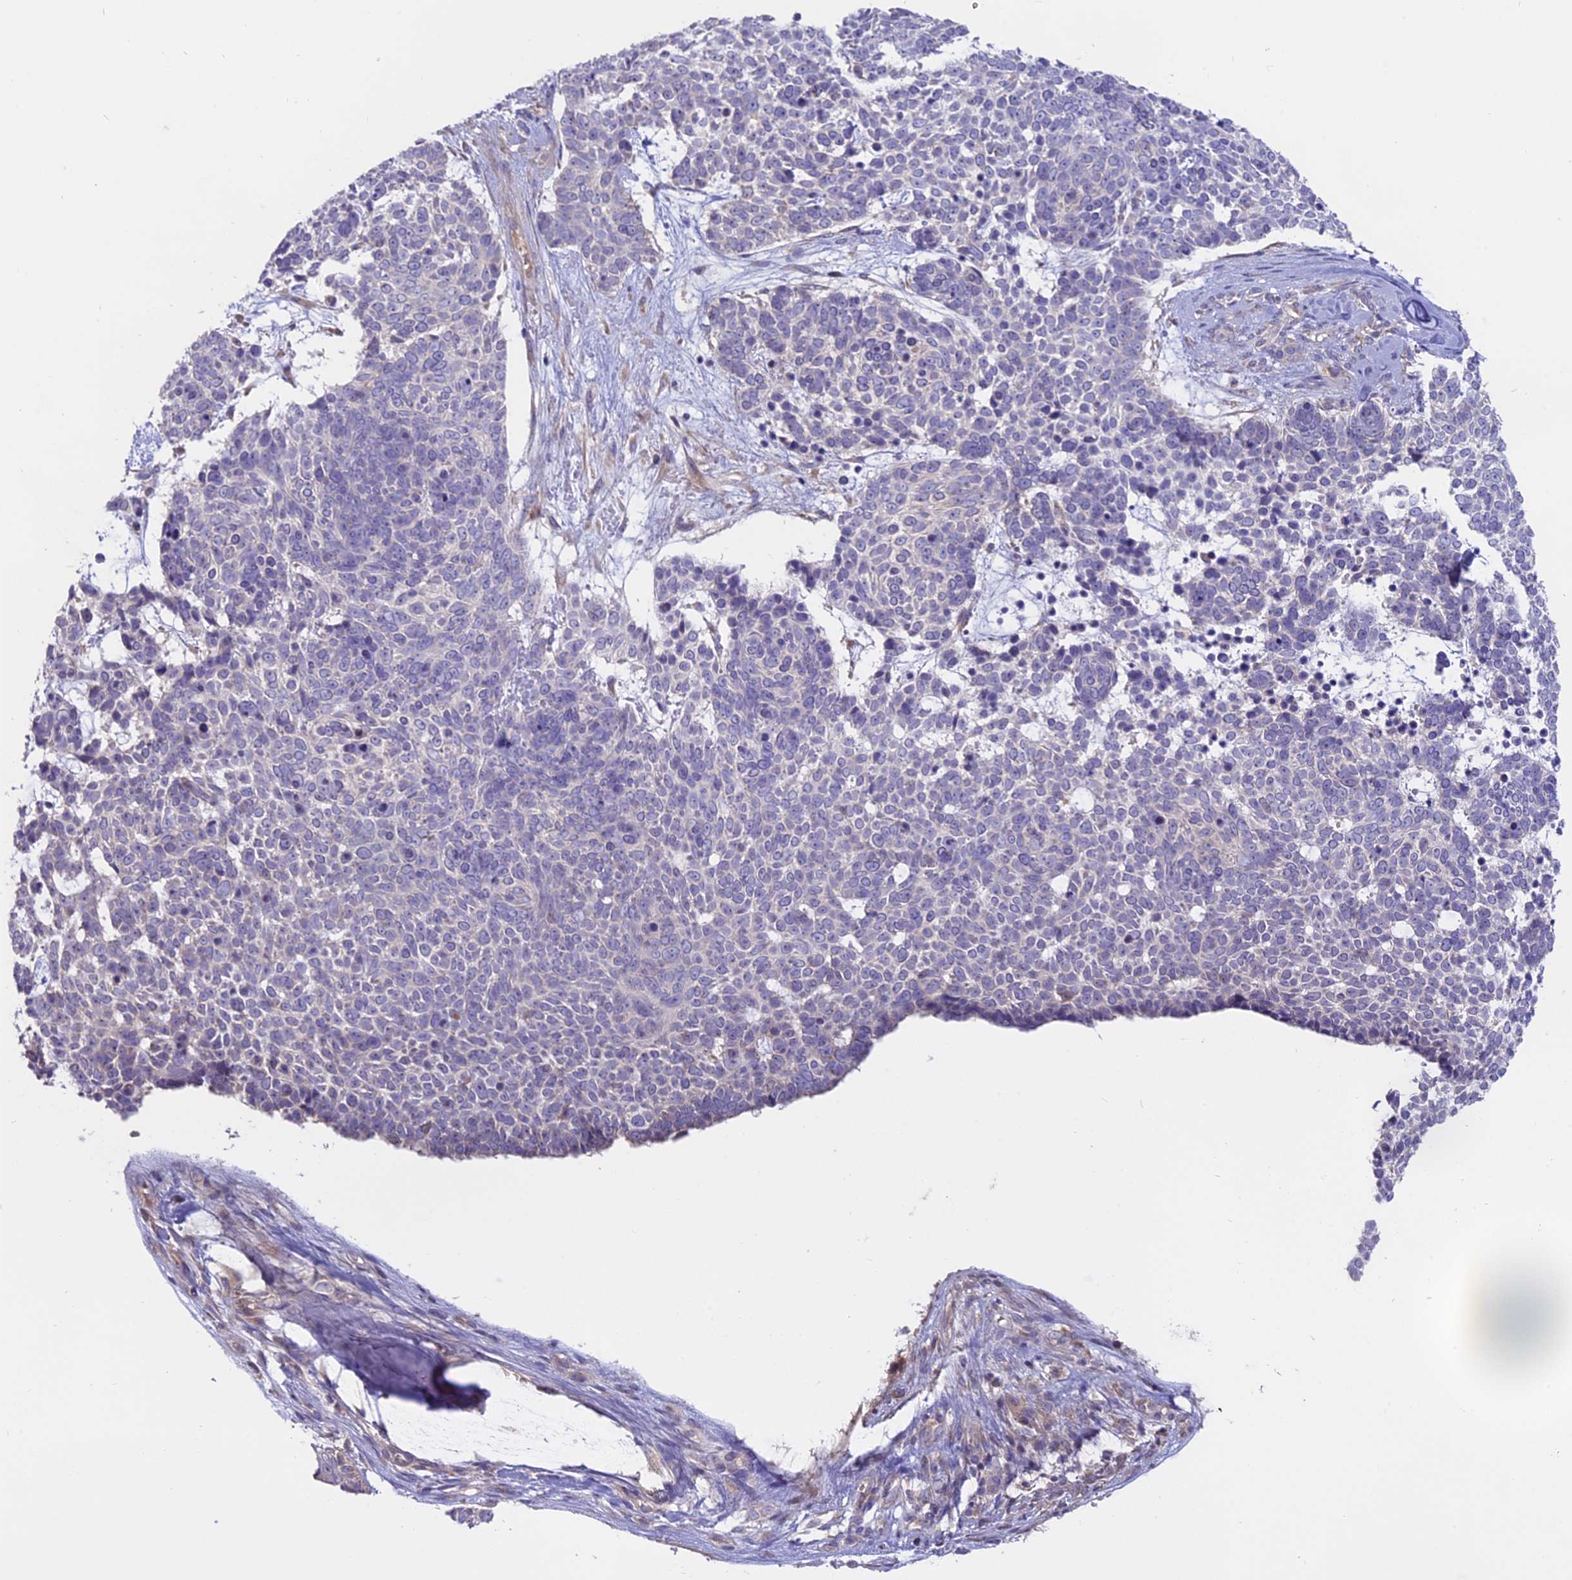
{"staining": {"intensity": "negative", "quantity": "none", "location": "none"}, "tissue": "skin cancer", "cell_type": "Tumor cells", "image_type": "cancer", "snomed": [{"axis": "morphology", "description": "Basal cell carcinoma"}, {"axis": "topography", "description": "Skin"}], "caption": "A histopathology image of human skin cancer is negative for staining in tumor cells.", "gene": "MEMO1", "patient": {"sex": "female", "age": 81}}